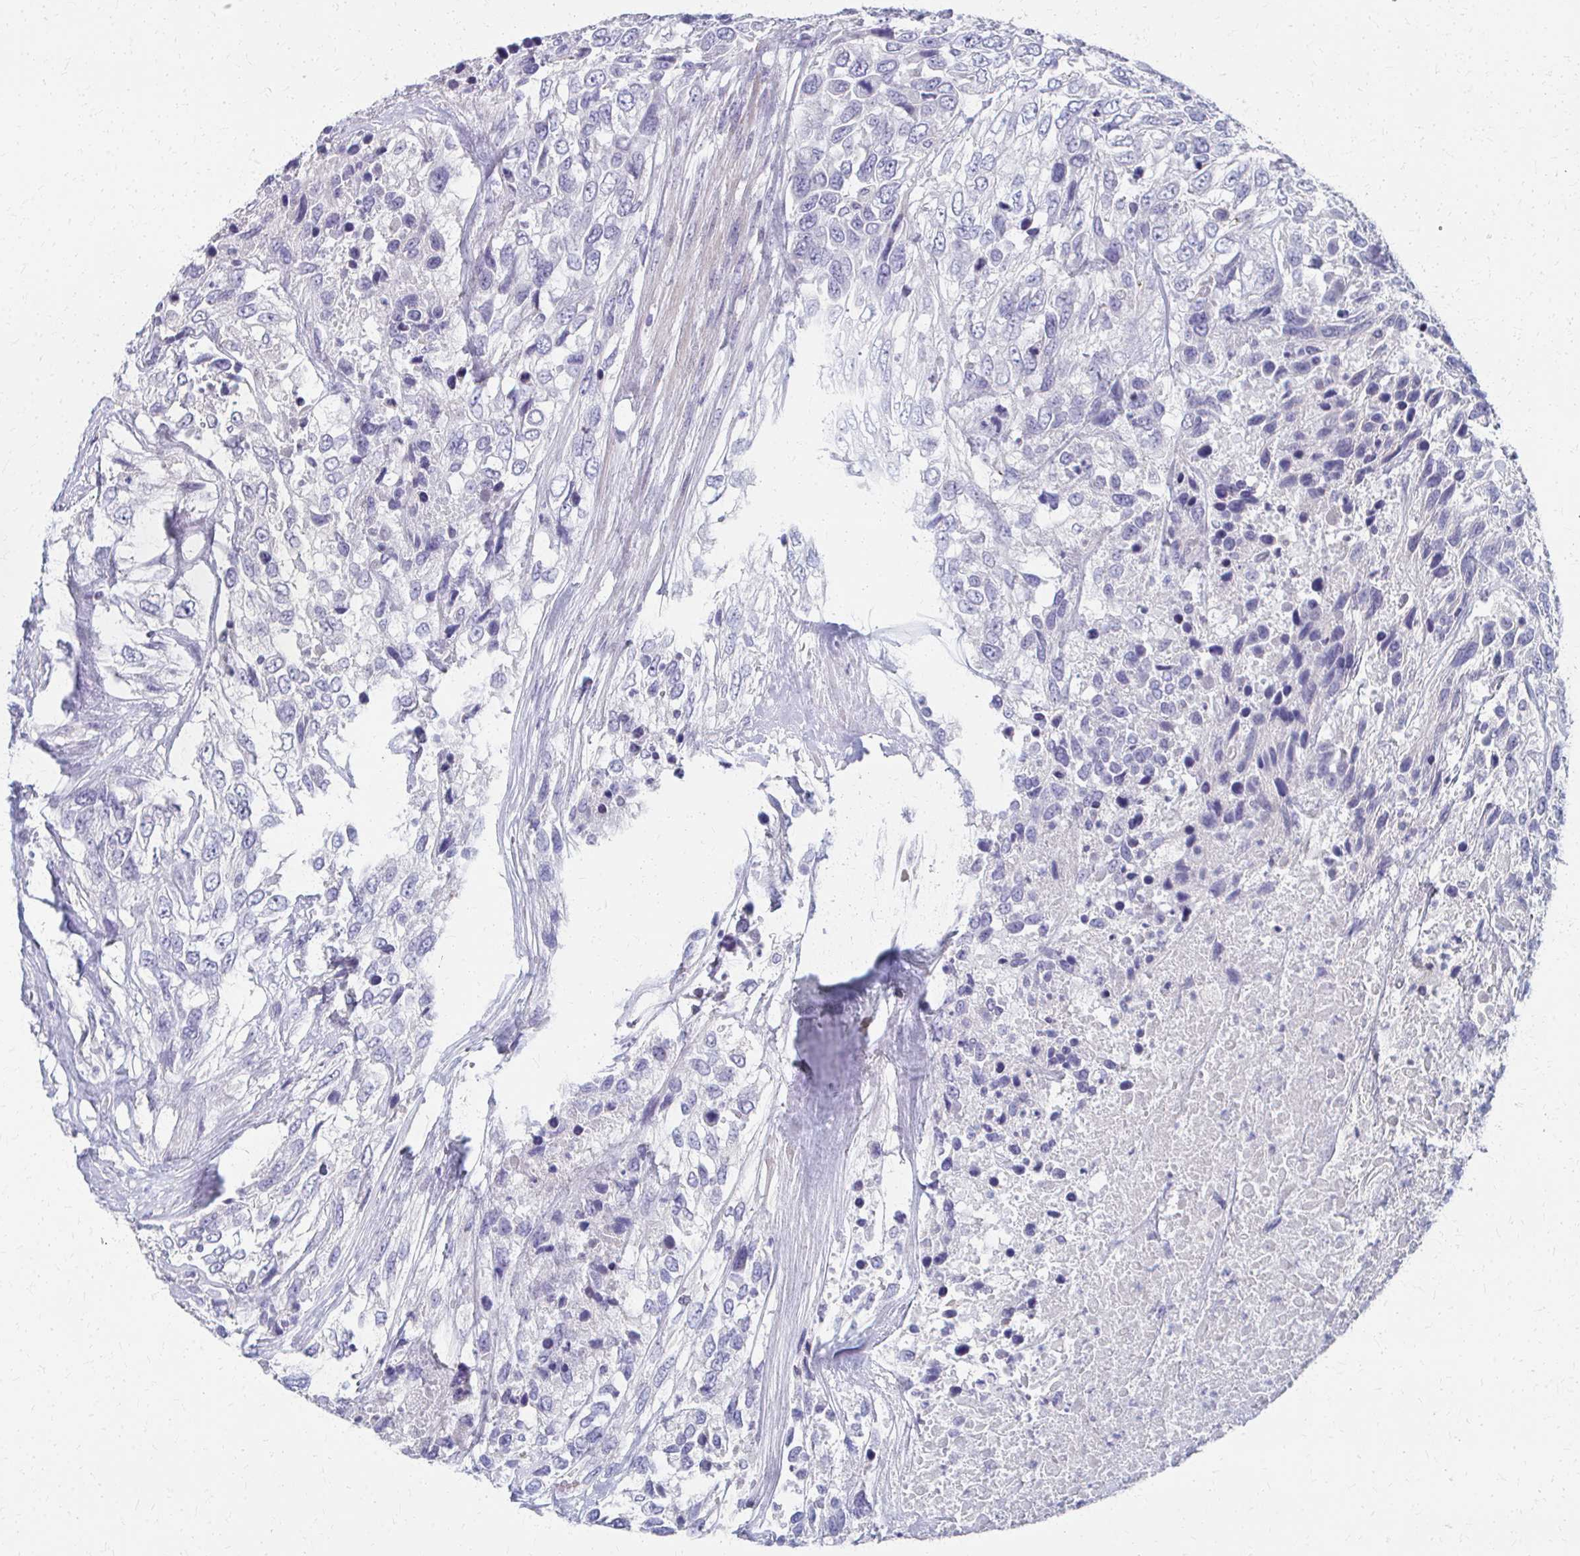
{"staining": {"intensity": "negative", "quantity": "none", "location": "none"}, "tissue": "urothelial cancer", "cell_type": "Tumor cells", "image_type": "cancer", "snomed": [{"axis": "morphology", "description": "Urothelial carcinoma, High grade"}, {"axis": "topography", "description": "Urinary bladder"}], "caption": "This is an immunohistochemistry (IHC) histopathology image of human urothelial carcinoma (high-grade). There is no positivity in tumor cells.", "gene": "MS4A2", "patient": {"sex": "female", "age": 70}}